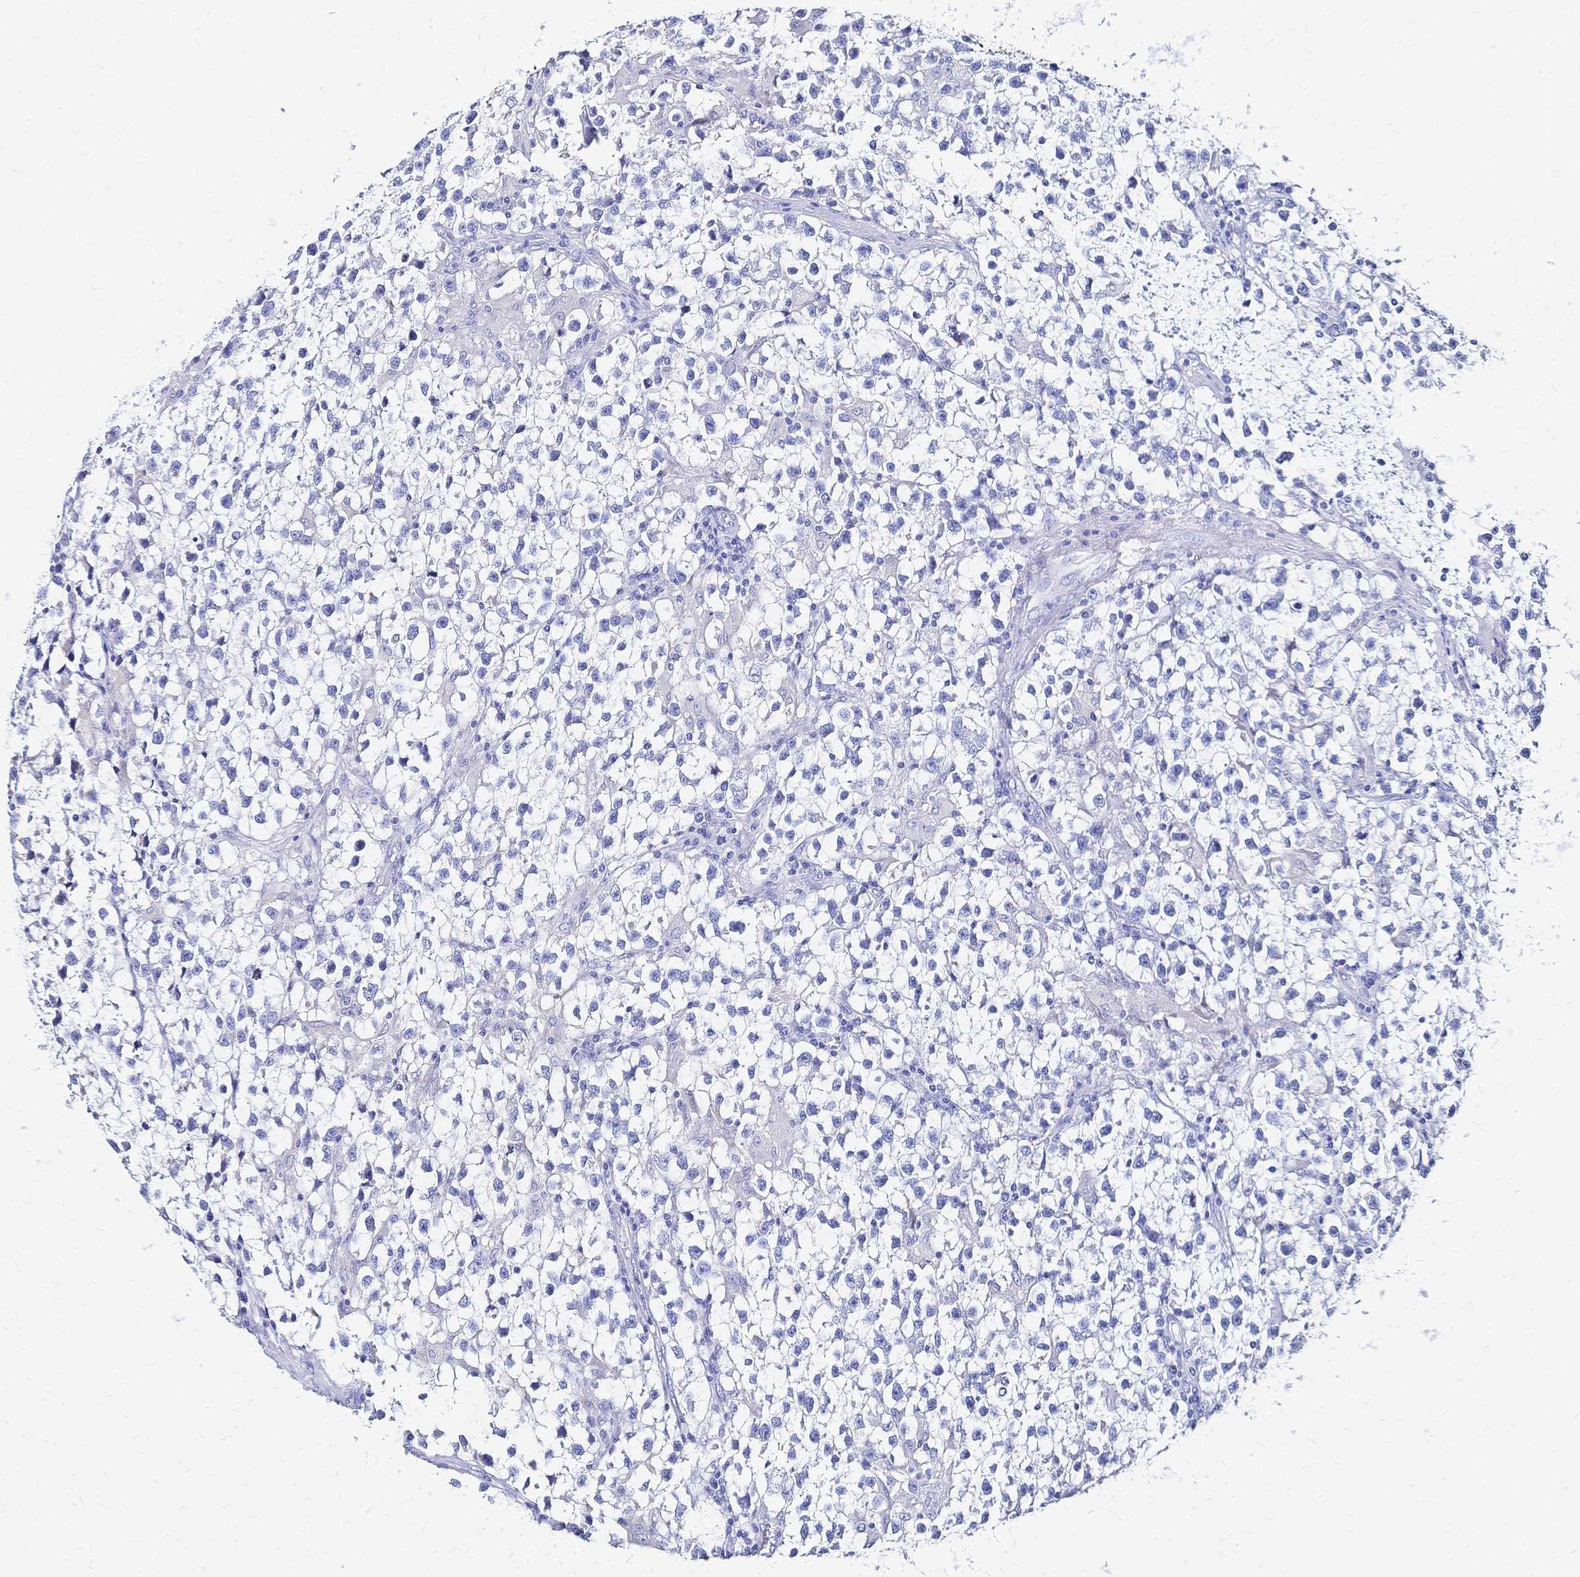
{"staining": {"intensity": "negative", "quantity": "none", "location": "none"}, "tissue": "testis cancer", "cell_type": "Tumor cells", "image_type": "cancer", "snomed": [{"axis": "morphology", "description": "Seminoma, NOS"}, {"axis": "topography", "description": "Testis"}], "caption": "Immunohistochemistry (IHC) histopathology image of testis cancer stained for a protein (brown), which exhibits no expression in tumor cells.", "gene": "SLC5A1", "patient": {"sex": "male", "age": 31}}